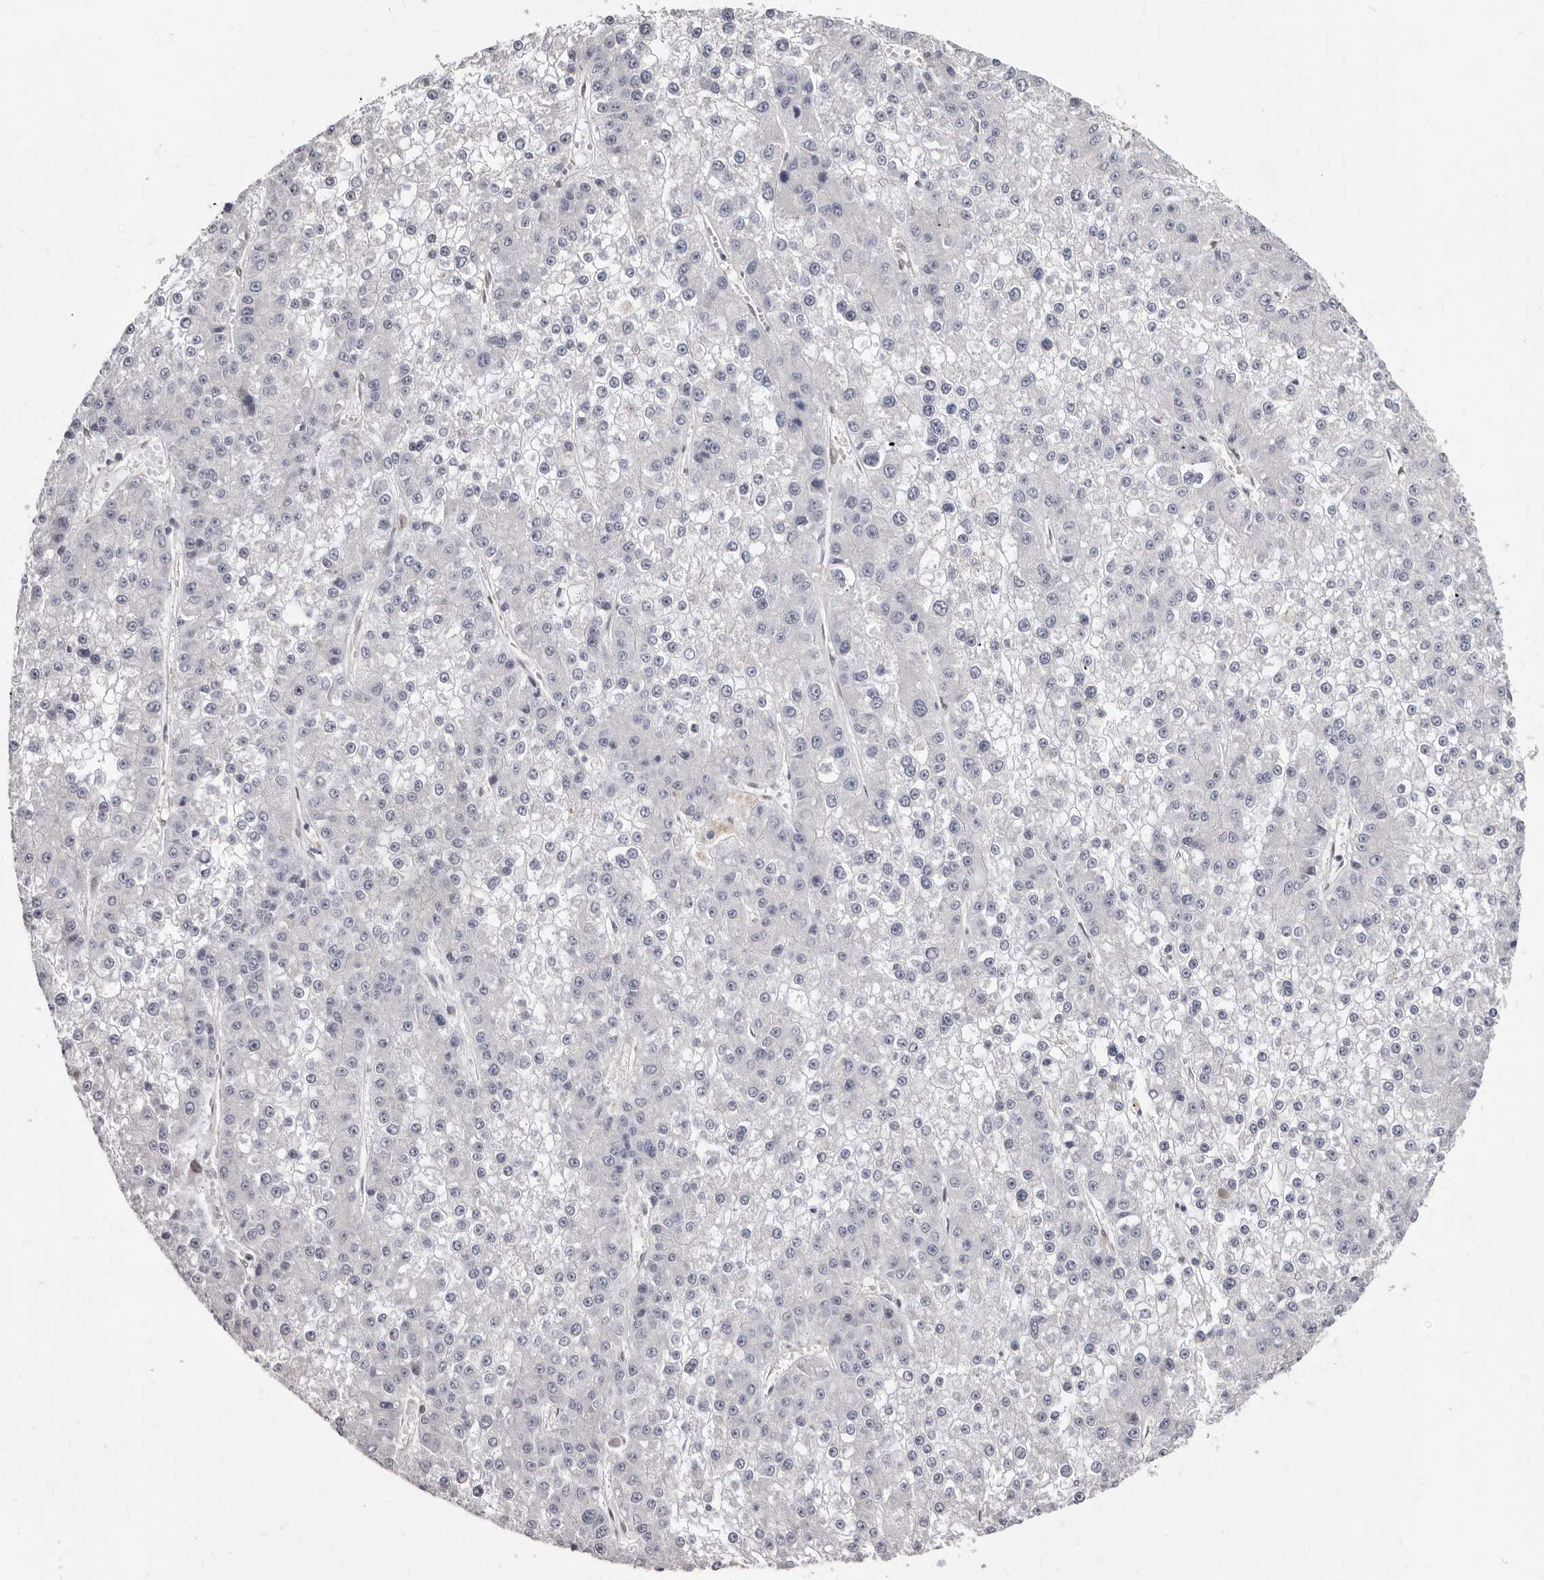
{"staining": {"intensity": "negative", "quantity": "none", "location": "none"}, "tissue": "liver cancer", "cell_type": "Tumor cells", "image_type": "cancer", "snomed": [{"axis": "morphology", "description": "Carcinoma, Hepatocellular, NOS"}, {"axis": "topography", "description": "Liver"}], "caption": "The image exhibits no staining of tumor cells in hepatocellular carcinoma (liver). (DAB (3,3'-diaminobenzidine) immunohistochemistry (IHC) with hematoxylin counter stain).", "gene": "KHDRBS2", "patient": {"sex": "female", "age": 73}}